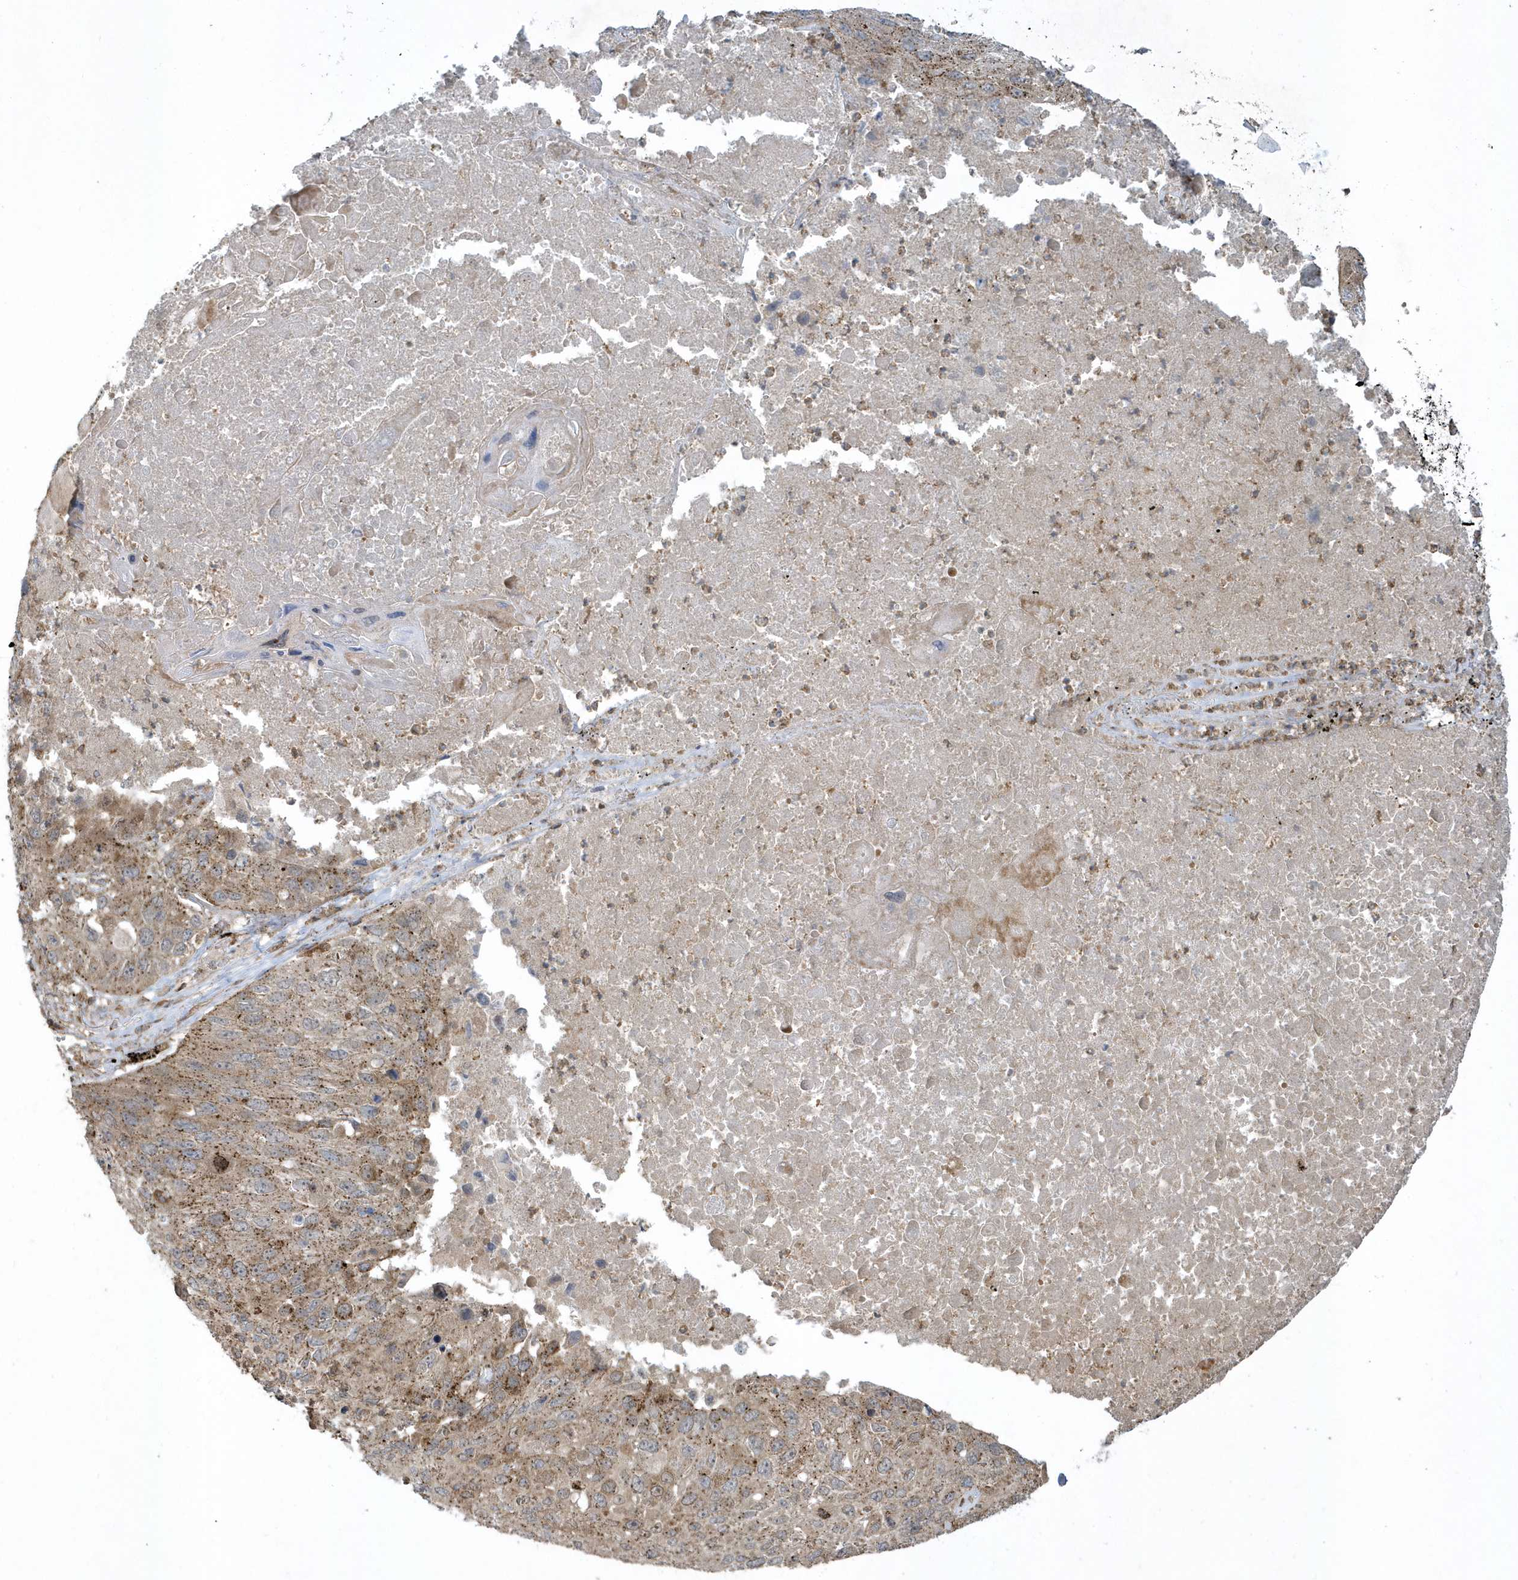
{"staining": {"intensity": "moderate", "quantity": ">75%", "location": "cytoplasmic/membranous"}, "tissue": "lung cancer", "cell_type": "Tumor cells", "image_type": "cancer", "snomed": [{"axis": "morphology", "description": "Squamous cell carcinoma, NOS"}, {"axis": "topography", "description": "Lung"}], "caption": "Protein expression analysis of lung squamous cell carcinoma shows moderate cytoplasmic/membranous expression in approximately >75% of tumor cells.", "gene": "STAMBP", "patient": {"sex": "male", "age": 61}}